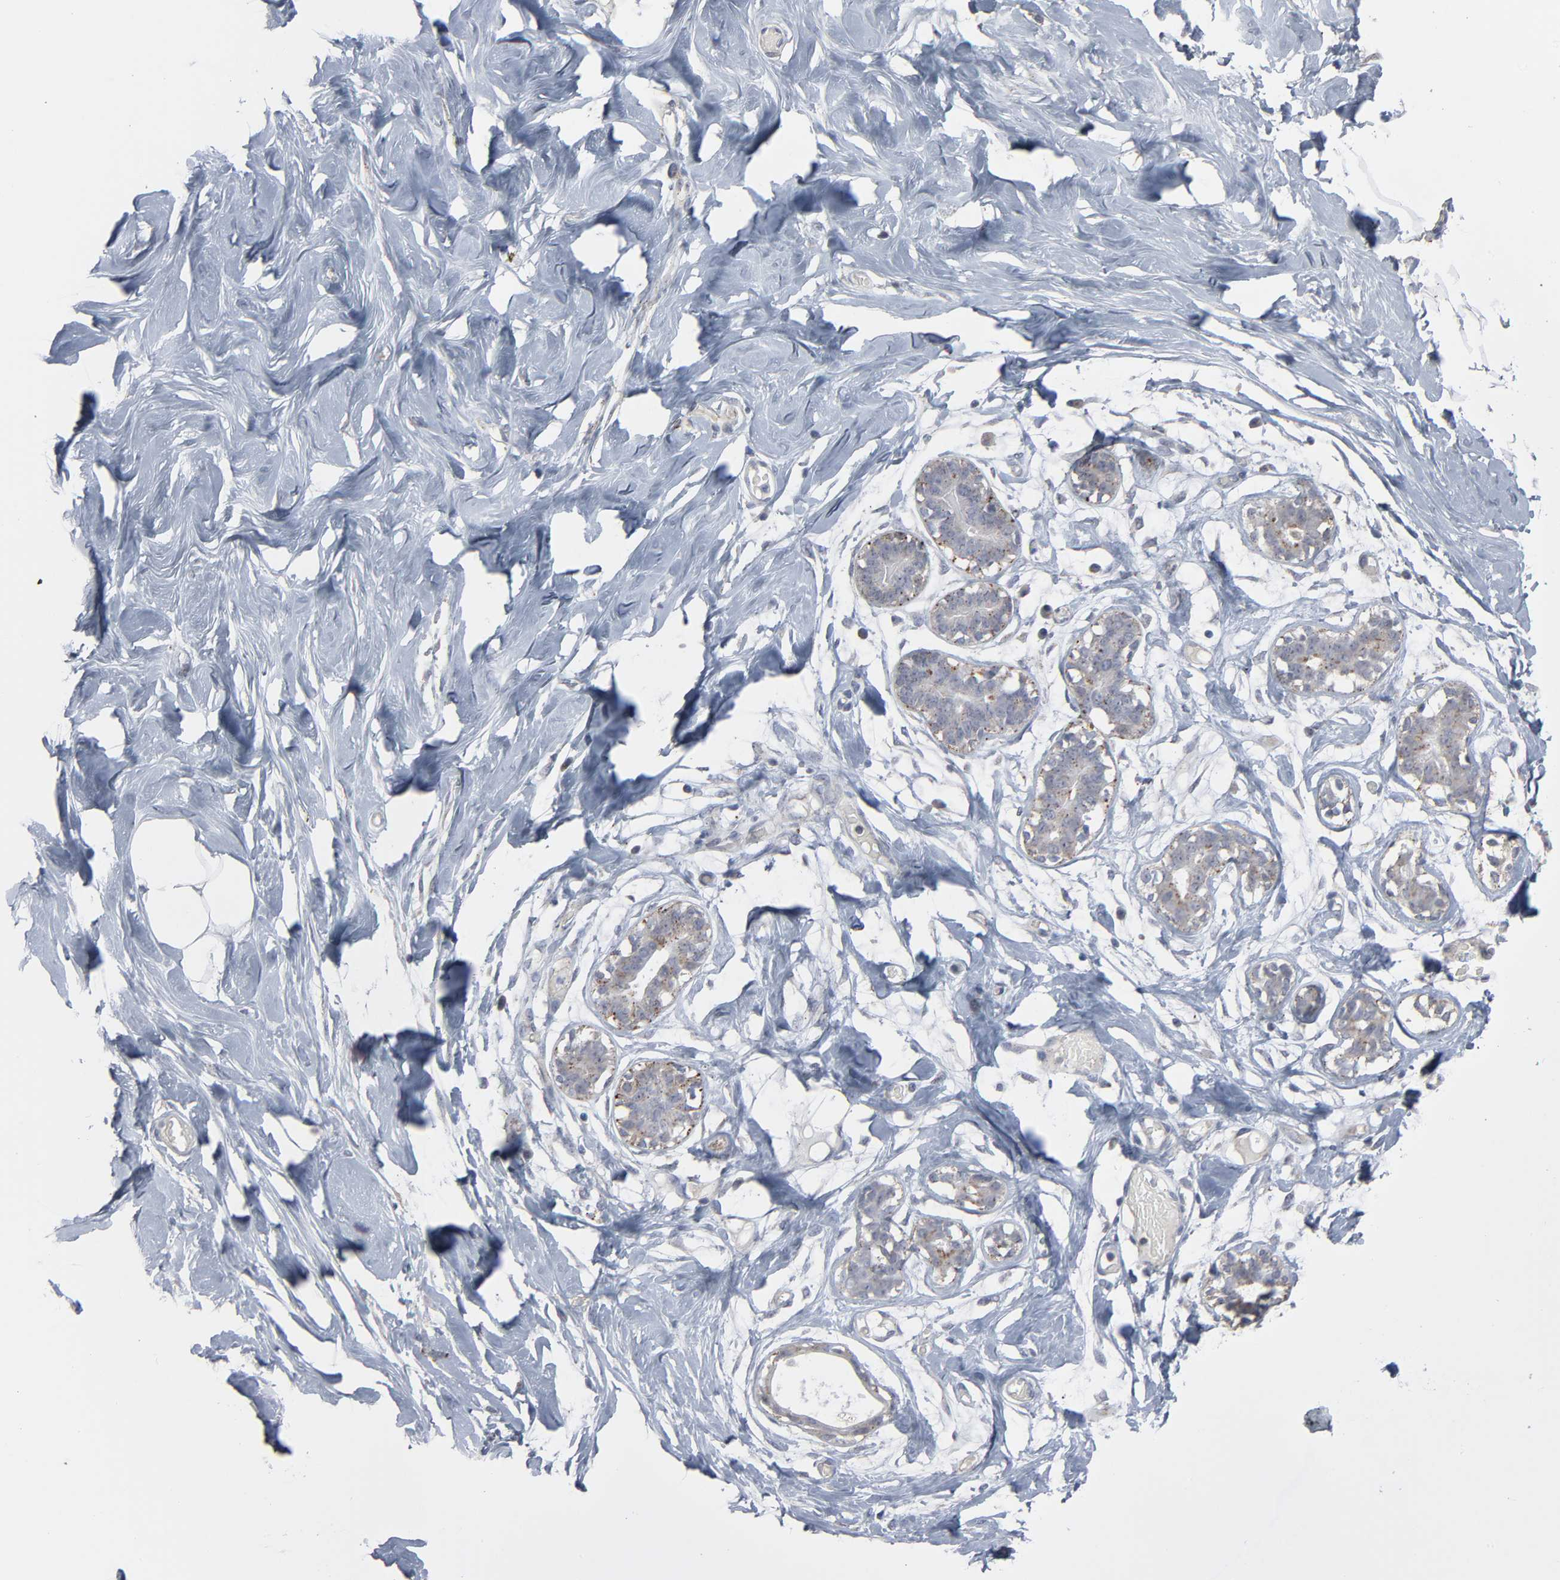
{"staining": {"intensity": "negative", "quantity": "none", "location": "none"}, "tissue": "breast", "cell_type": "Adipocytes", "image_type": "normal", "snomed": [{"axis": "morphology", "description": "Normal tissue, NOS"}, {"axis": "topography", "description": "Breast"}, {"axis": "topography", "description": "Soft tissue"}], "caption": "High magnification brightfield microscopy of normal breast stained with DAB (3,3'-diaminobenzidine) (brown) and counterstained with hematoxylin (blue): adipocytes show no significant expression. Nuclei are stained in blue.", "gene": "POMT2", "patient": {"sex": "female", "age": 25}}